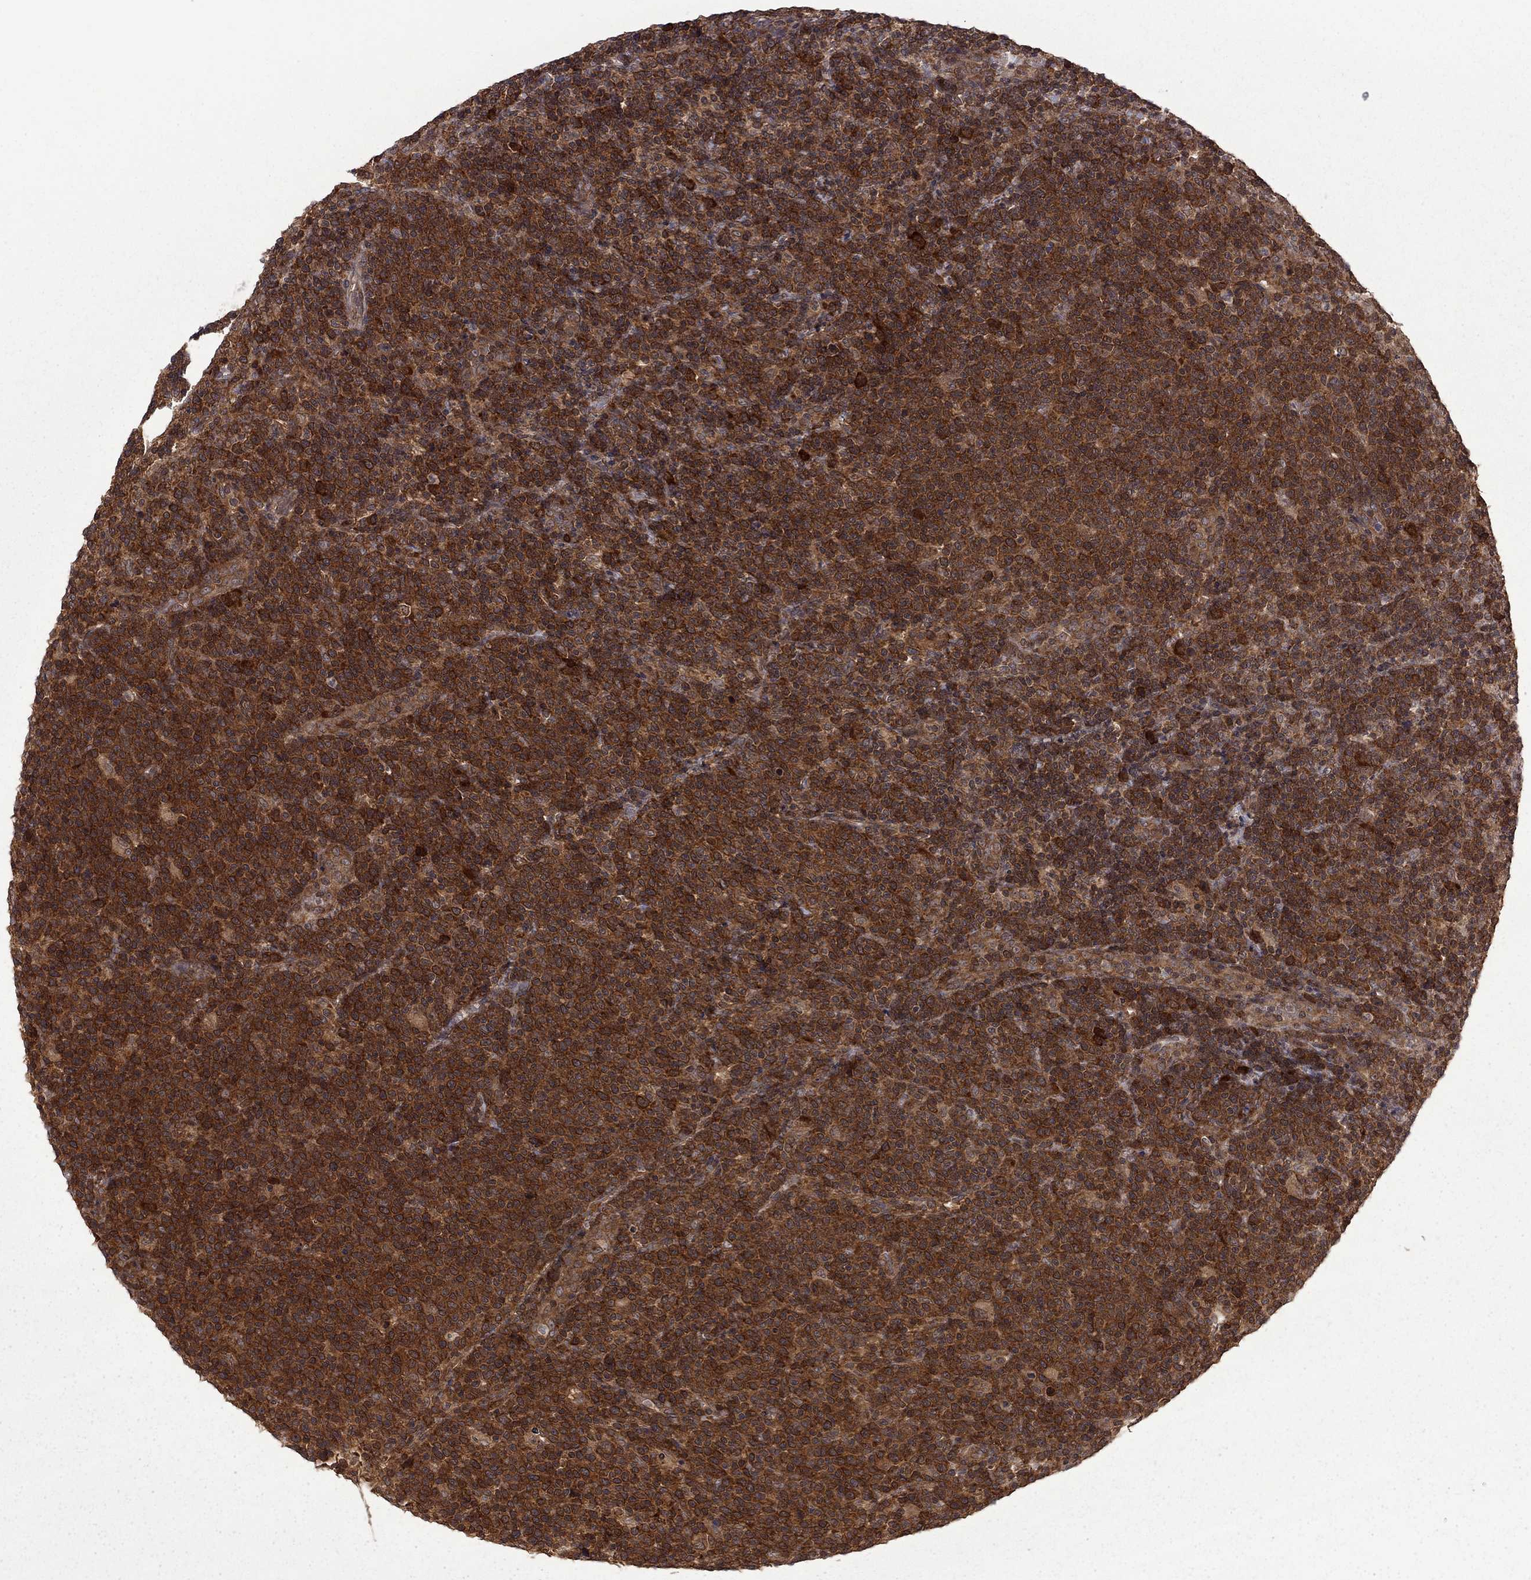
{"staining": {"intensity": "strong", "quantity": ">75%", "location": "cytoplasmic/membranous"}, "tissue": "lymphoma", "cell_type": "Tumor cells", "image_type": "cancer", "snomed": [{"axis": "morphology", "description": "Malignant lymphoma, non-Hodgkin's type, High grade"}, {"axis": "topography", "description": "Lymph node"}], "caption": "The image shows staining of high-grade malignant lymphoma, non-Hodgkin's type, revealing strong cytoplasmic/membranous protein staining (brown color) within tumor cells.", "gene": "NAA50", "patient": {"sex": "male", "age": 61}}